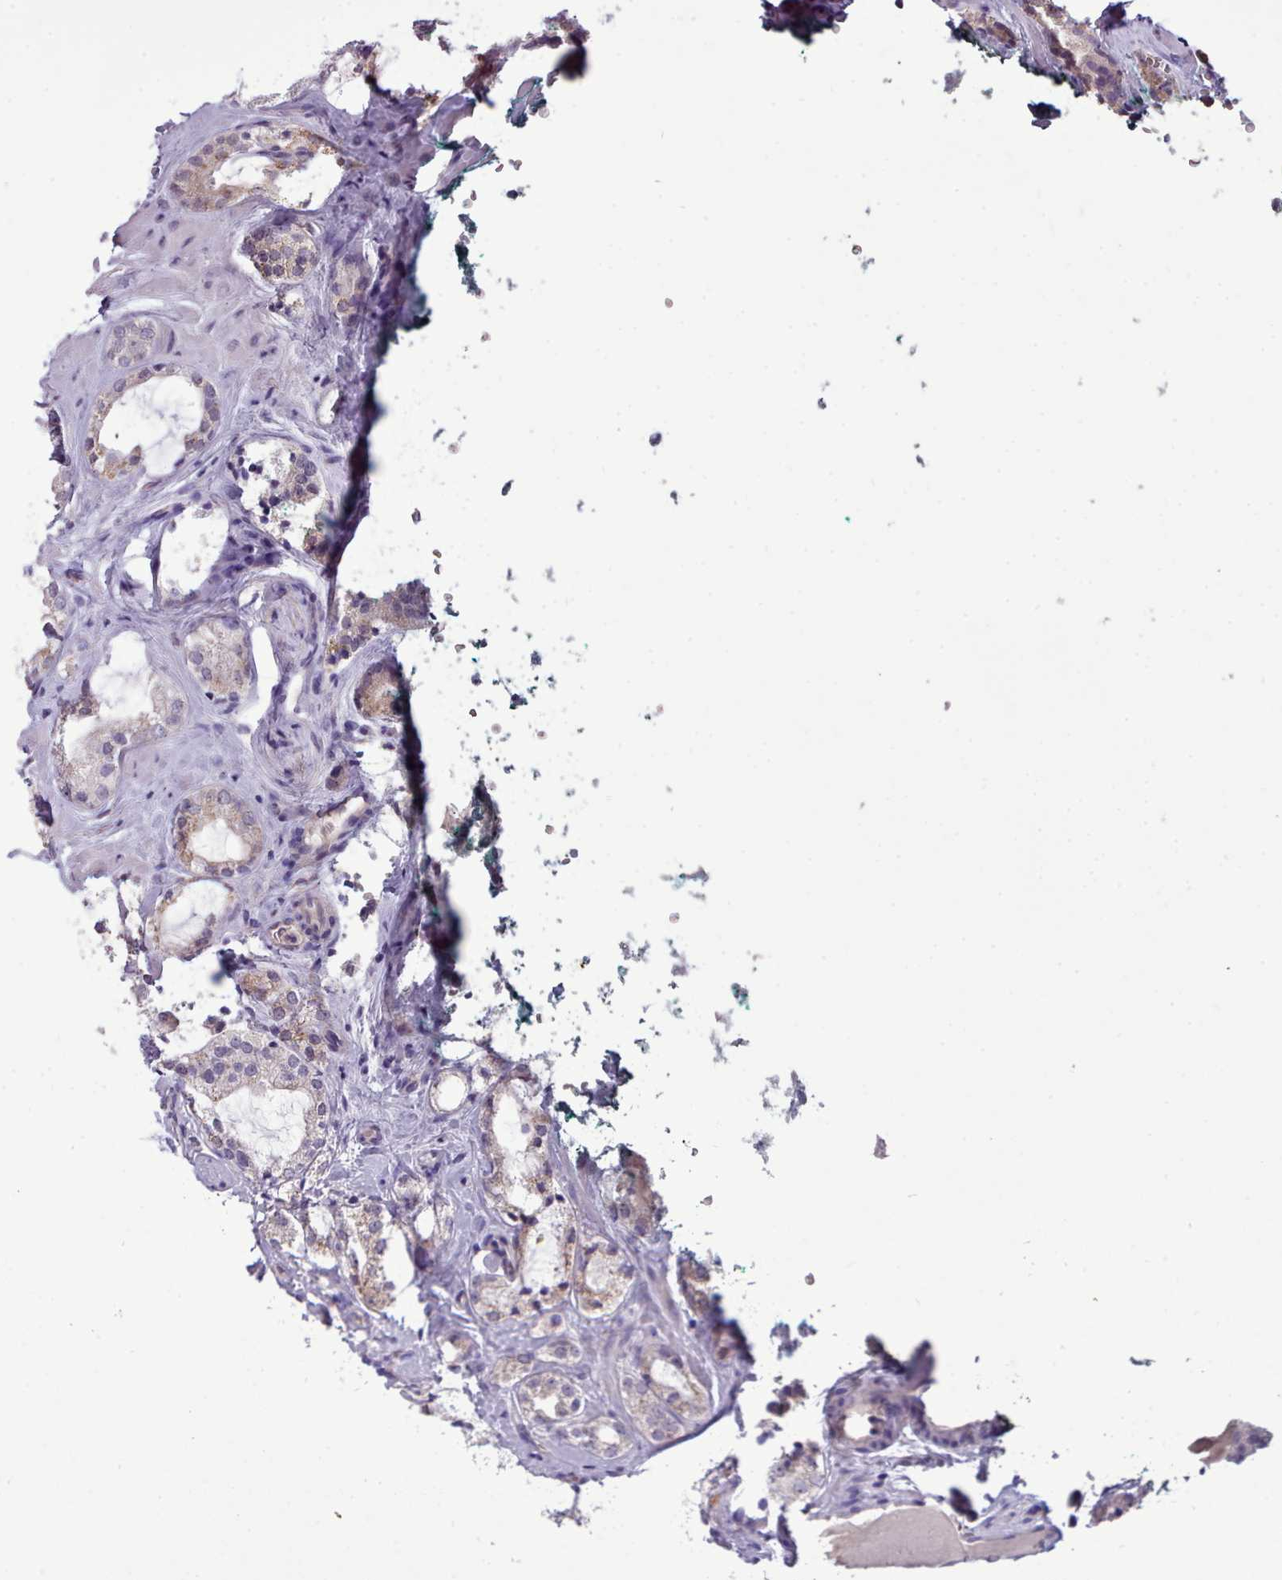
{"staining": {"intensity": "weak", "quantity": "<25%", "location": "cytoplasmic/membranous"}, "tissue": "prostate cancer", "cell_type": "Tumor cells", "image_type": "cancer", "snomed": [{"axis": "morphology", "description": "Adenocarcinoma, High grade"}, {"axis": "topography", "description": "Prostate"}], "caption": "Tumor cells show no significant protein positivity in high-grade adenocarcinoma (prostate). The staining was performed using DAB (3,3'-diaminobenzidine) to visualize the protein expression in brown, while the nuclei were stained in blue with hematoxylin (Magnification: 20x).", "gene": "KCTD16", "patient": {"sex": "male", "age": 64}}